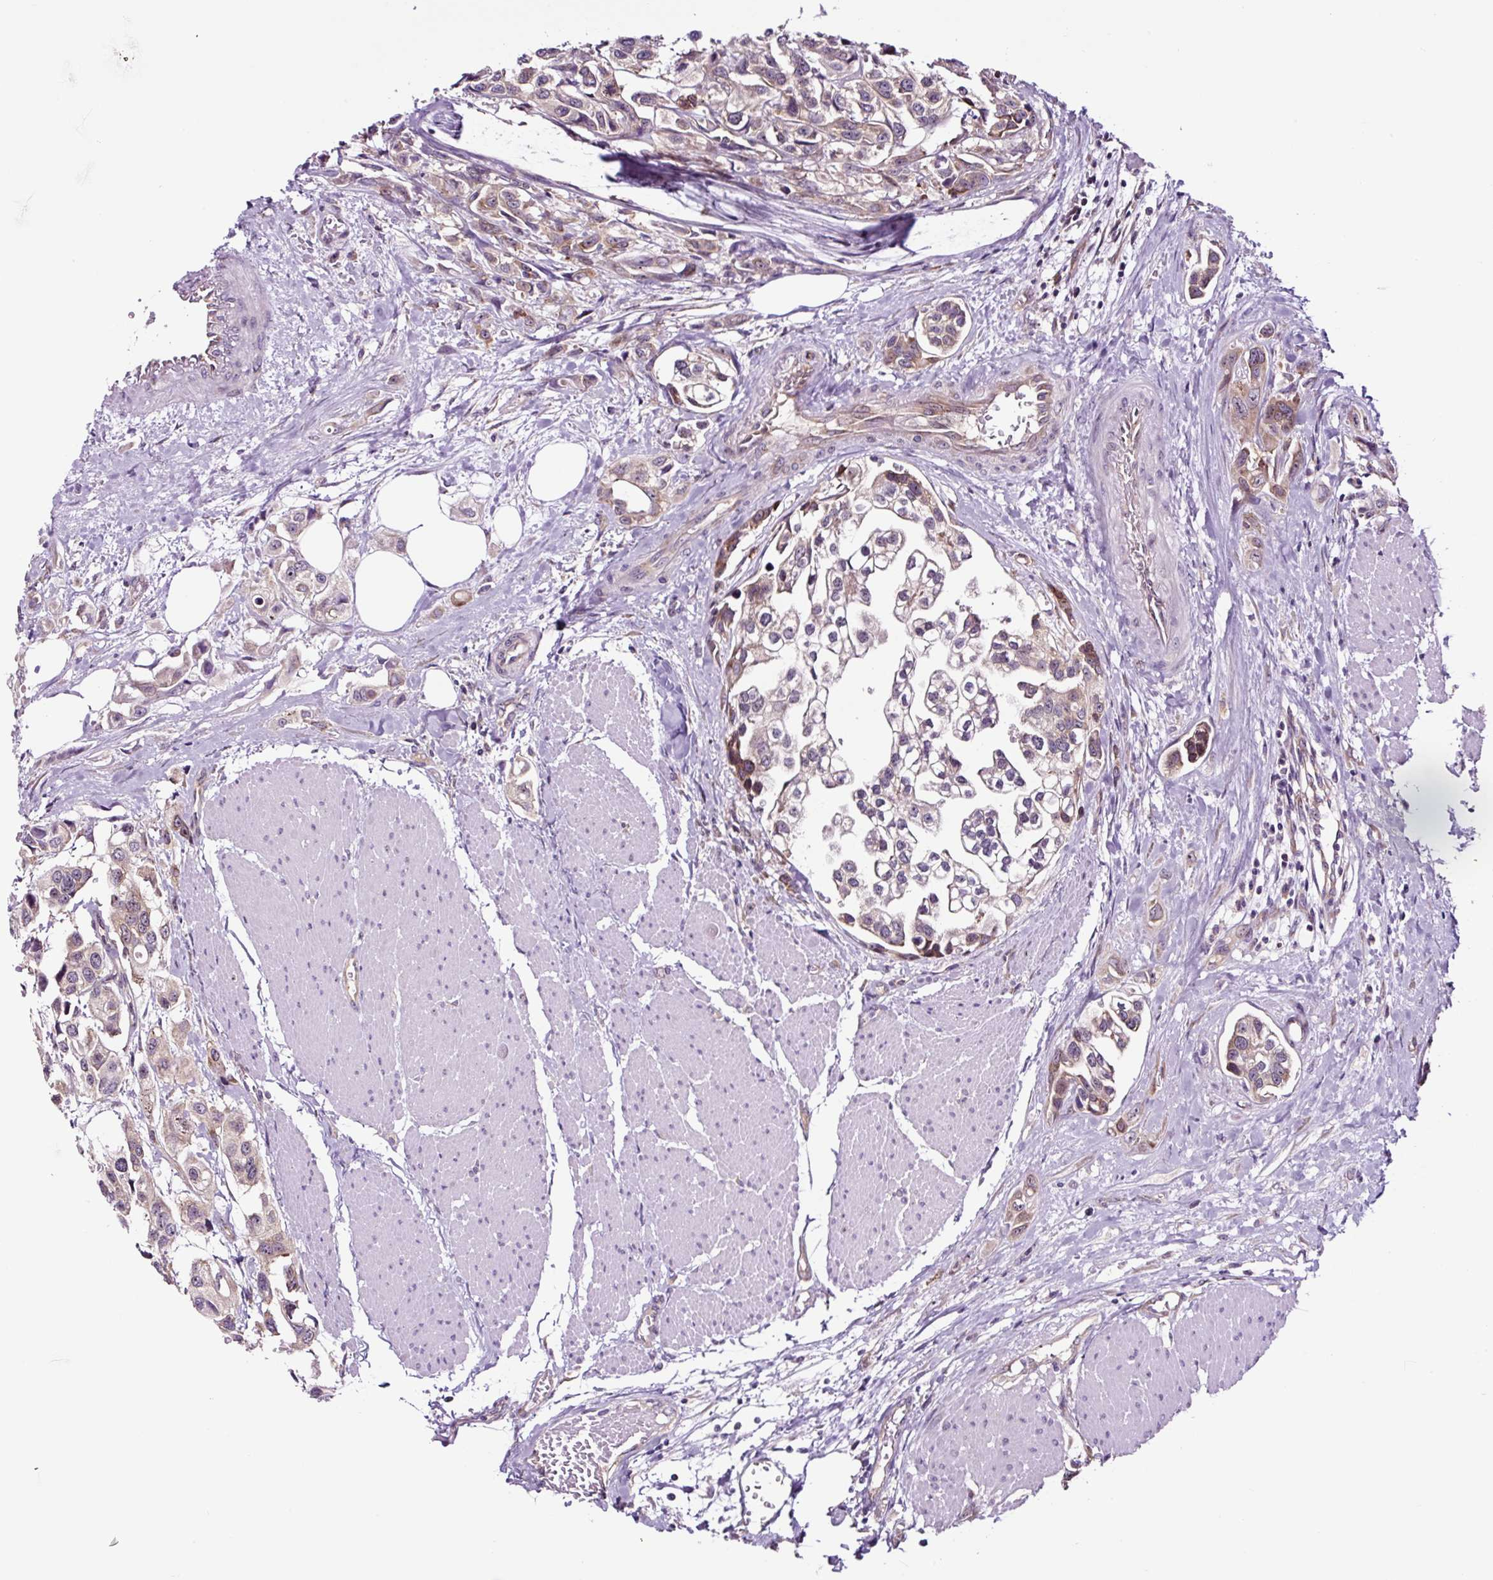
{"staining": {"intensity": "weak", "quantity": "25%-75%", "location": "cytoplasmic/membranous,nuclear"}, "tissue": "urothelial cancer", "cell_type": "Tumor cells", "image_type": "cancer", "snomed": [{"axis": "morphology", "description": "Urothelial carcinoma, High grade"}, {"axis": "topography", "description": "Urinary bladder"}], "caption": "Protein analysis of urothelial cancer tissue reveals weak cytoplasmic/membranous and nuclear positivity in approximately 25%-75% of tumor cells.", "gene": "NOM1", "patient": {"sex": "male", "age": 67}}